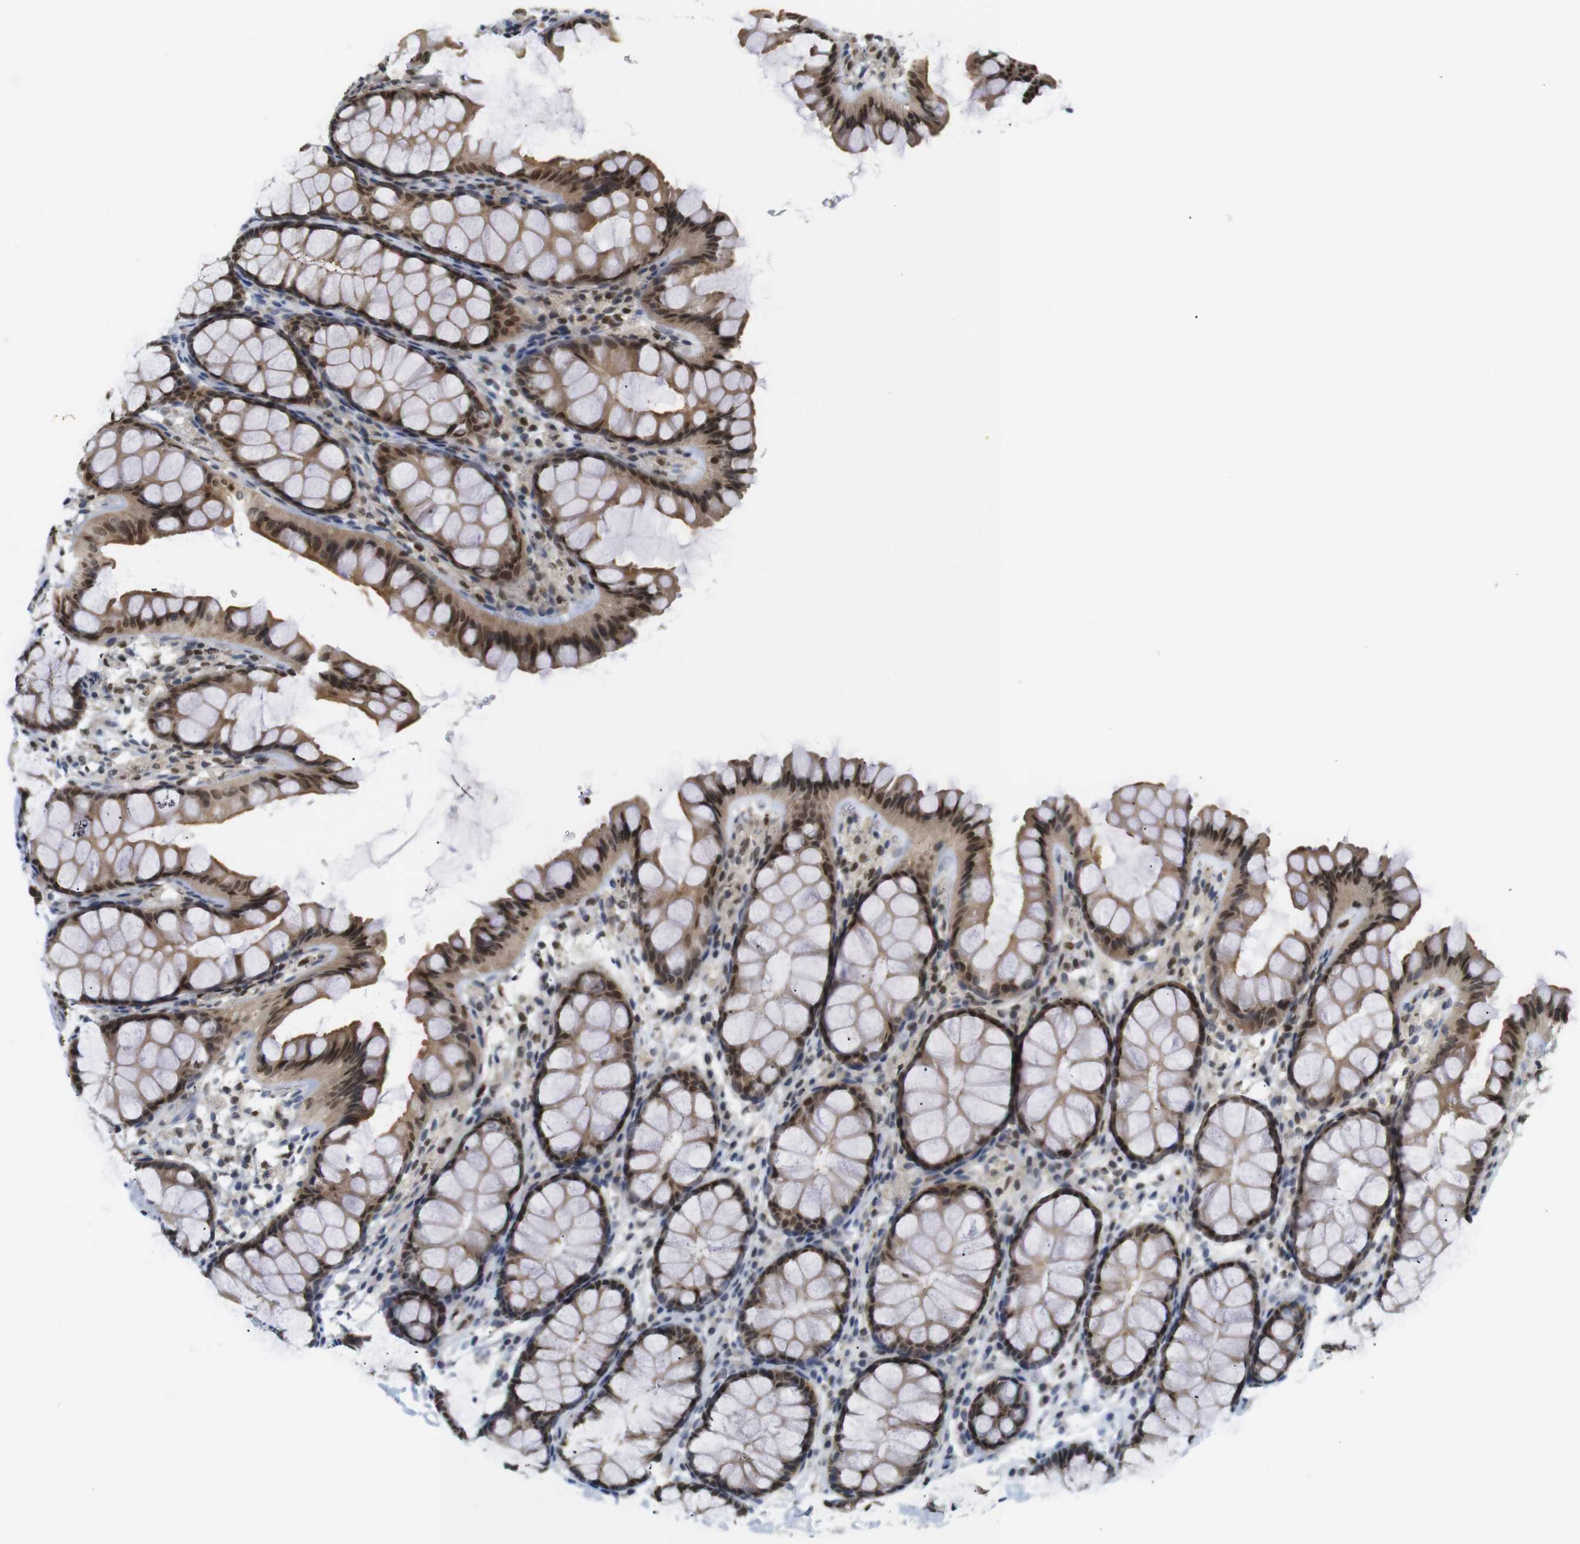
{"staining": {"intensity": "negative", "quantity": "none", "location": "none"}, "tissue": "colon", "cell_type": "Endothelial cells", "image_type": "normal", "snomed": [{"axis": "morphology", "description": "Normal tissue, NOS"}, {"axis": "topography", "description": "Colon"}], "caption": "DAB immunohistochemical staining of unremarkable colon exhibits no significant positivity in endothelial cells. (Brightfield microscopy of DAB (3,3'-diaminobenzidine) immunohistochemistry at high magnification).", "gene": "MBD1", "patient": {"sex": "female", "age": 55}}